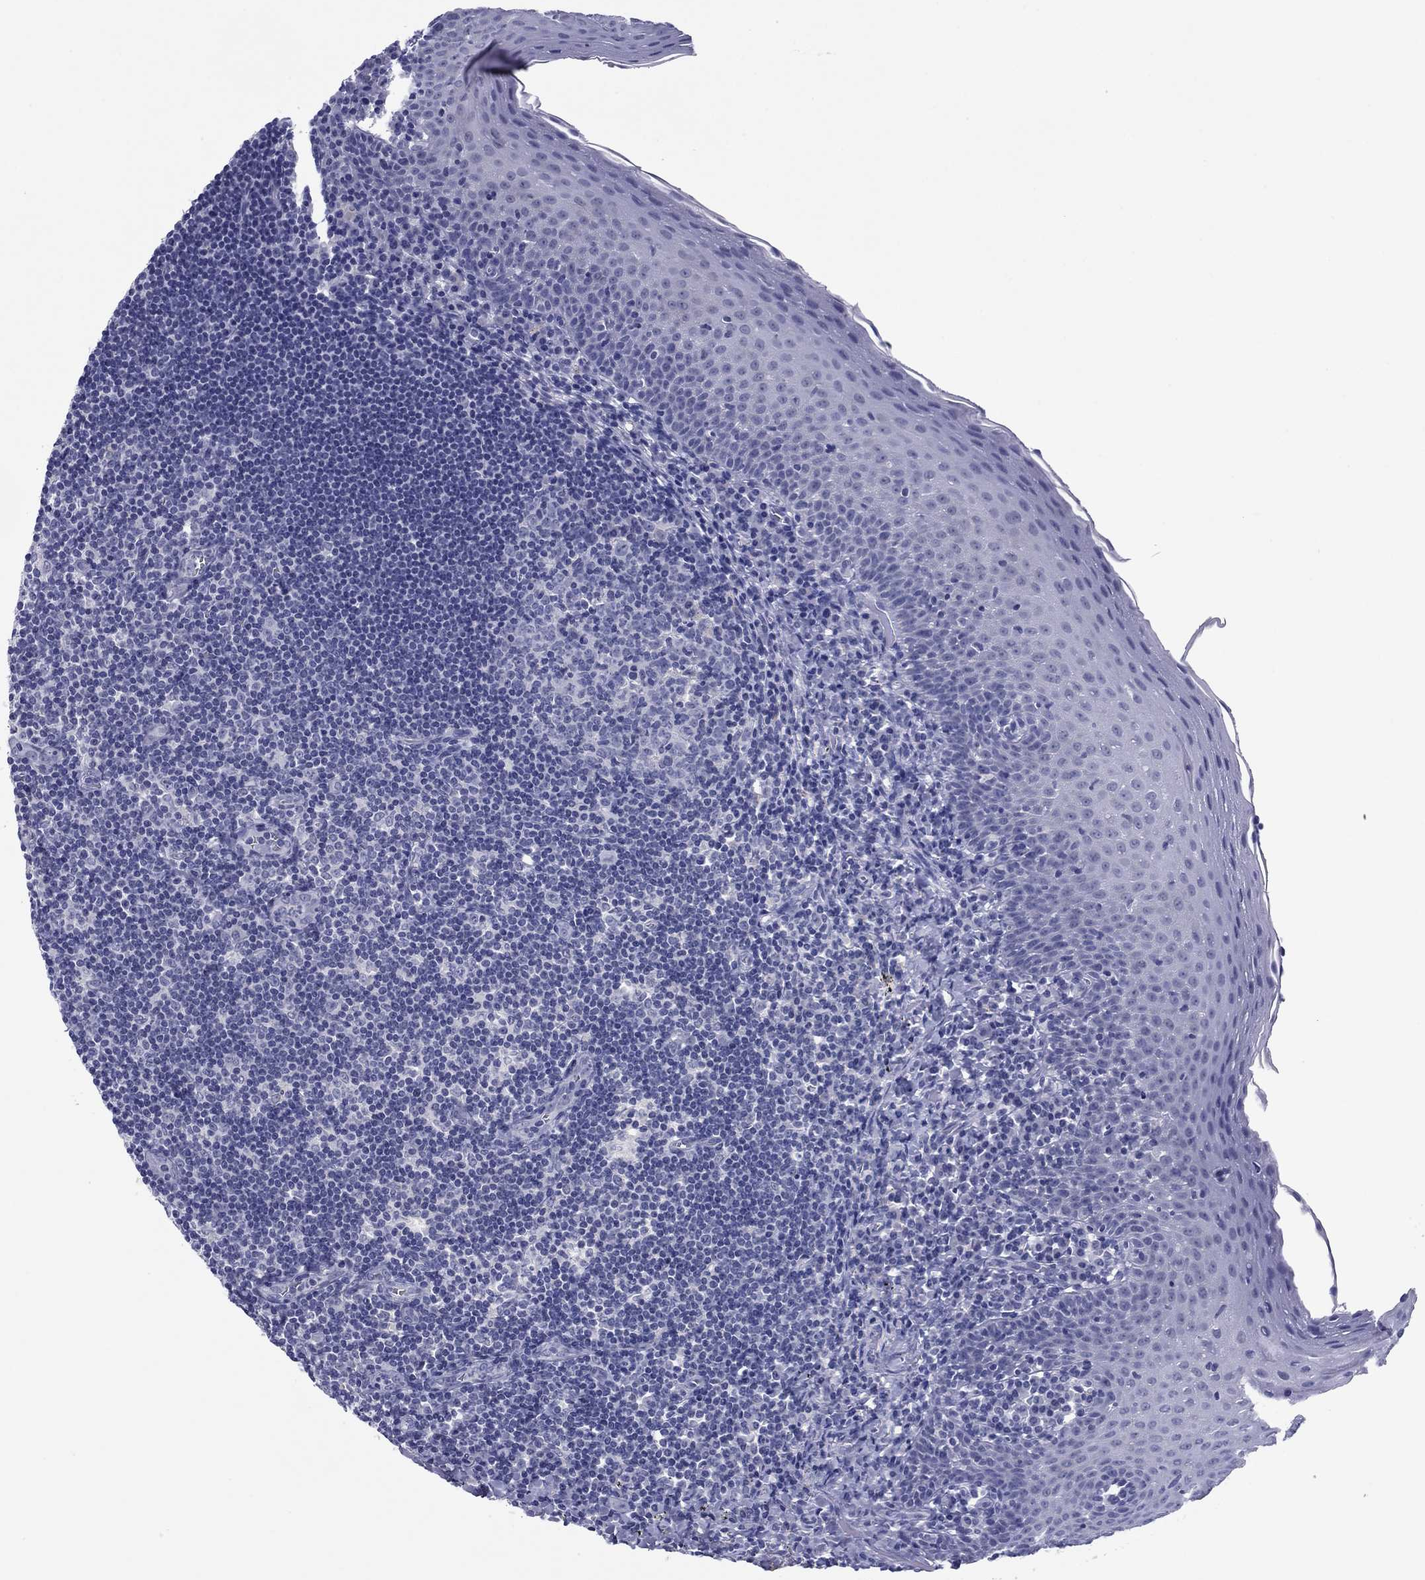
{"staining": {"intensity": "negative", "quantity": "none", "location": "none"}, "tissue": "tonsil", "cell_type": "Germinal center cells", "image_type": "normal", "snomed": [{"axis": "morphology", "description": "Normal tissue, NOS"}, {"axis": "morphology", "description": "Inflammation, NOS"}, {"axis": "topography", "description": "Tonsil"}], "caption": "High power microscopy image of an immunohistochemistry micrograph of normal tonsil, revealing no significant expression in germinal center cells.", "gene": "TCFL5", "patient": {"sex": "female", "age": 31}}